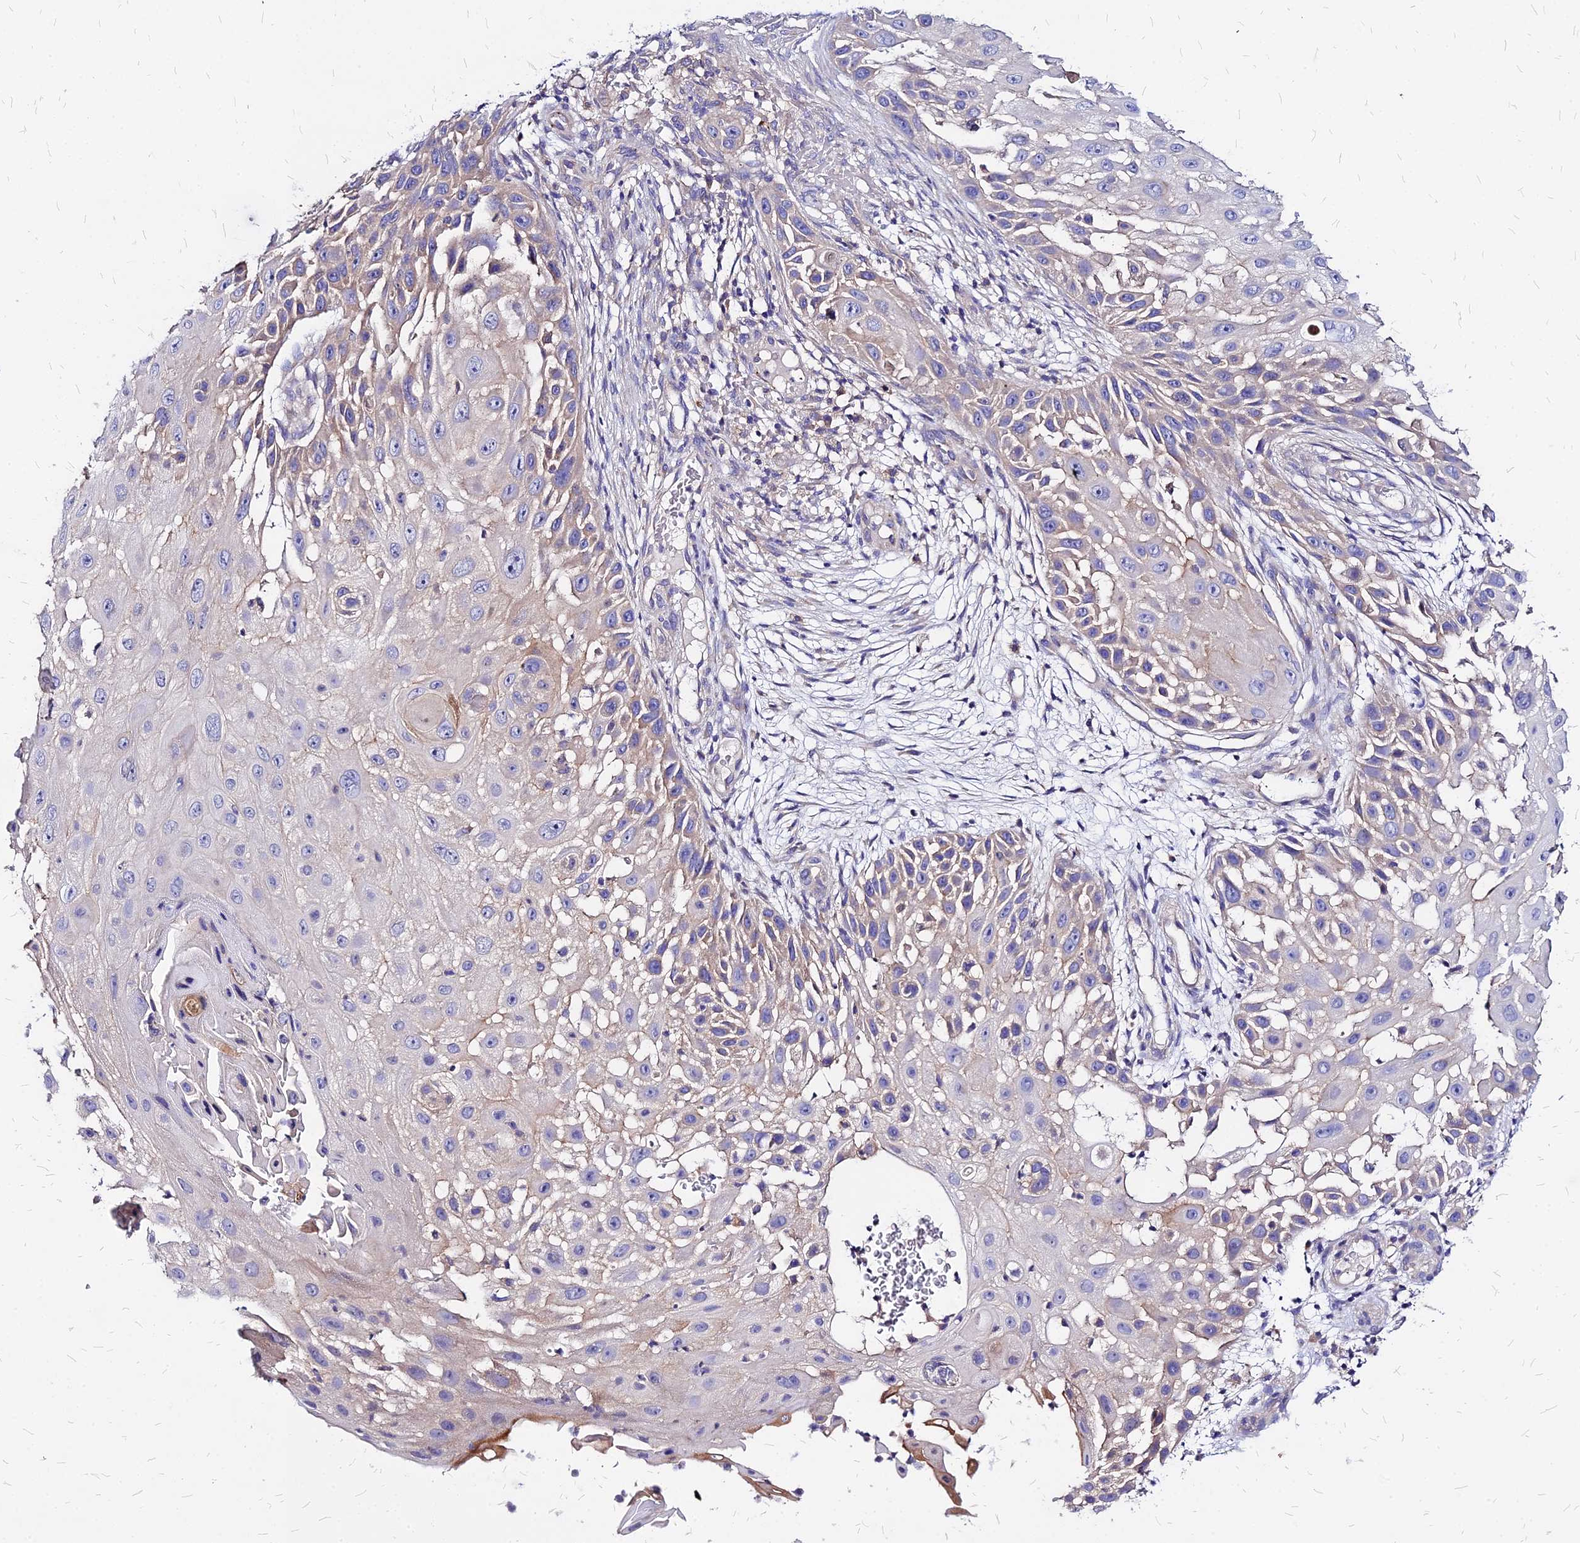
{"staining": {"intensity": "weak", "quantity": "<25%", "location": "cytoplasmic/membranous"}, "tissue": "skin cancer", "cell_type": "Tumor cells", "image_type": "cancer", "snomed": [{"axis": "morphology", "description": "Squamous cell carcinoma, NOS"}, {"axis": "topography", "description": "Skin"}], "caption": "Tumor cells show no significant protein staining in squamous cell carcinoma (skin).", "gene": "COMMD10", "patient": {"sex": "female", "age": 44}}